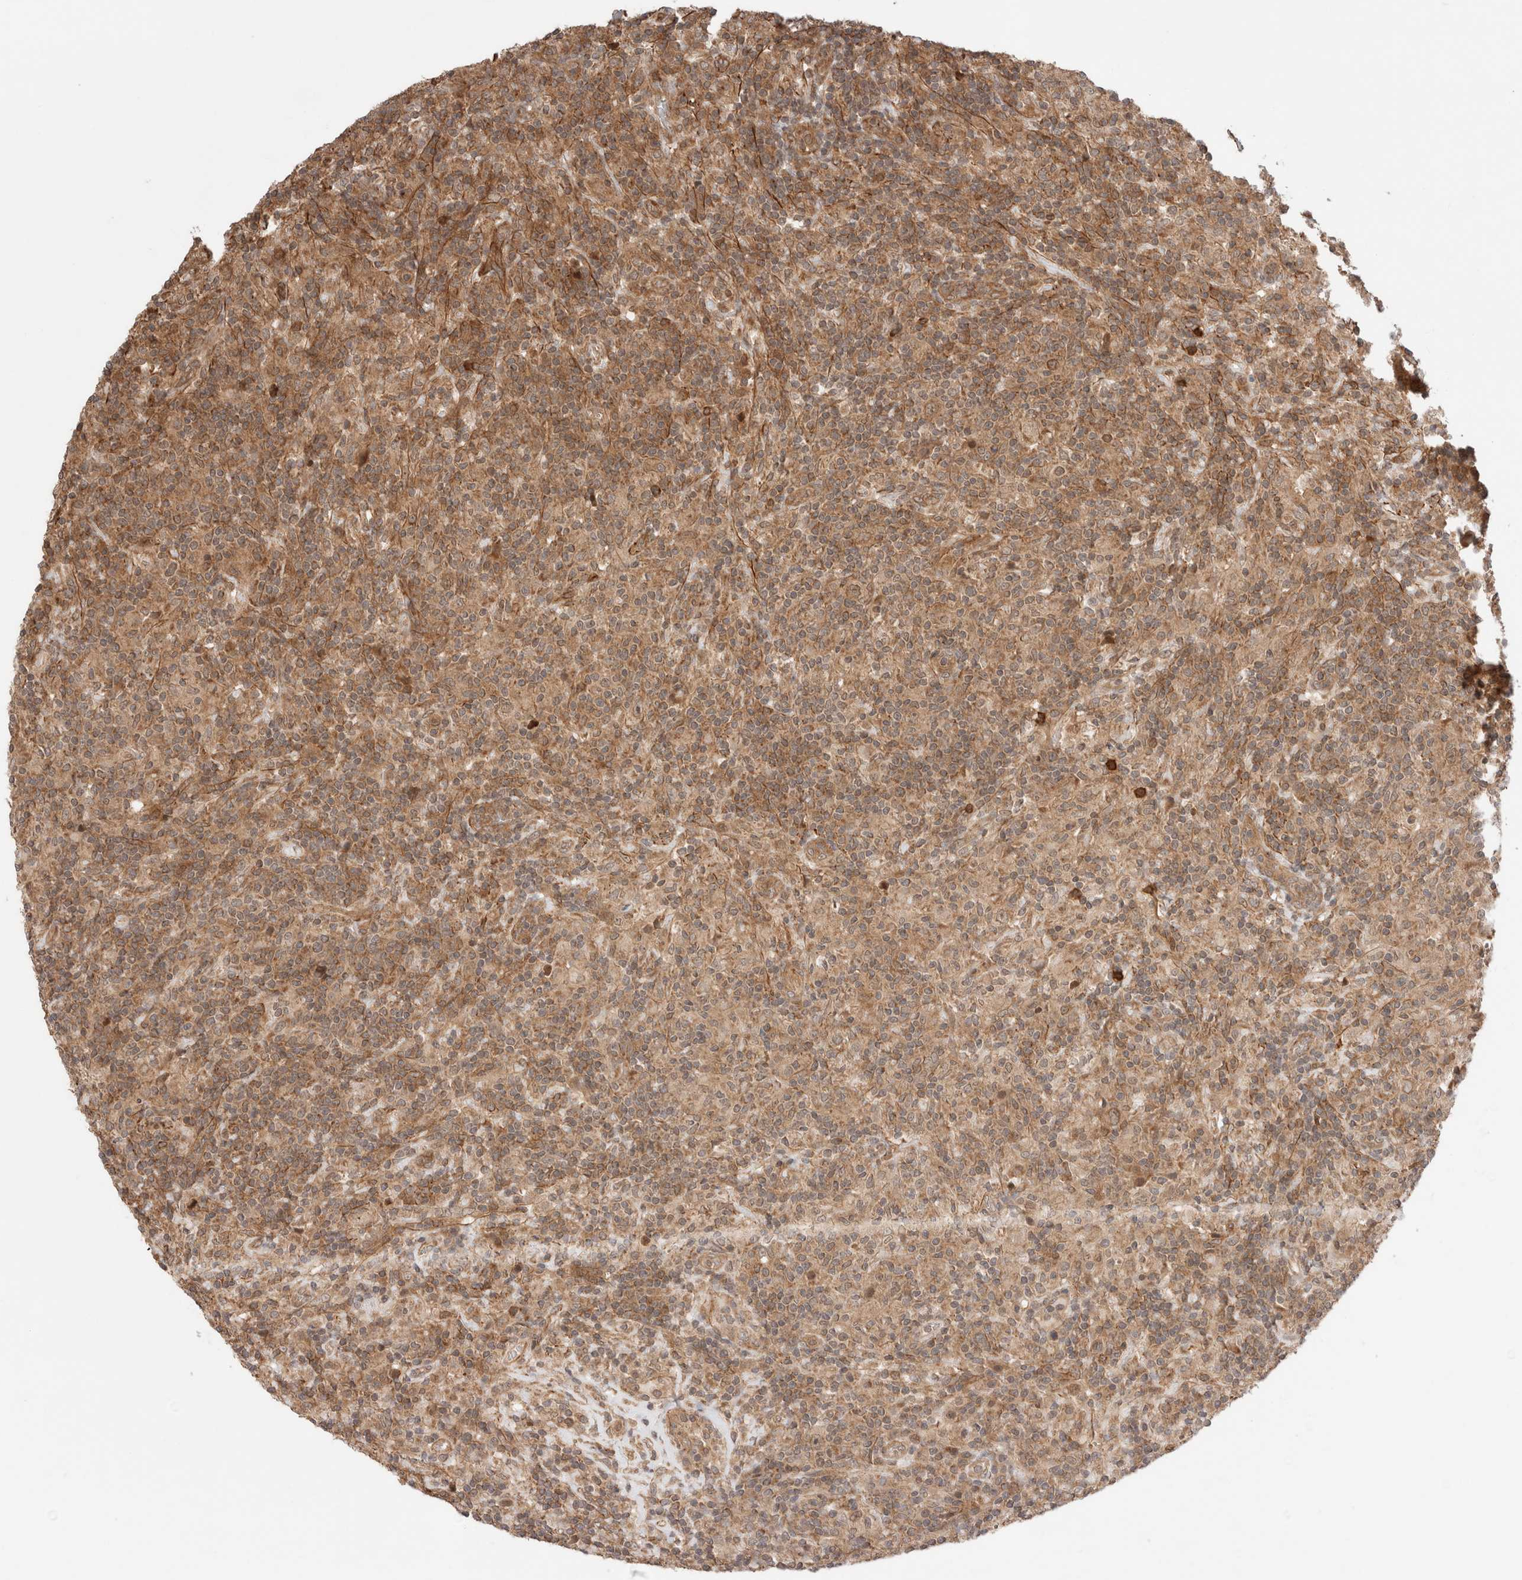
{"staining": {"intensity": "moderate", "quantity": ">75%", "location": "cytoplasmic/membranous"}, "tissue": "lymphoma", "cell_type": "Tumor cells", "image_type": "cancer", "snomed": [{"axis": "morphology", "description": "Hodgkin's disease, NOS"}, {"axis": "topography", "description": "Lymph node"}], "caption": "Immunohistochemical staining of Hodgkin's disease reveals medium levels of moderate cytoplasmic/membranous staining in about >75% of tumor cells. (Brightfield microscopy of DAB IHC at high magnification).", "gene": "ZNF649", "patient": {"sex": "male", "age": 70}}